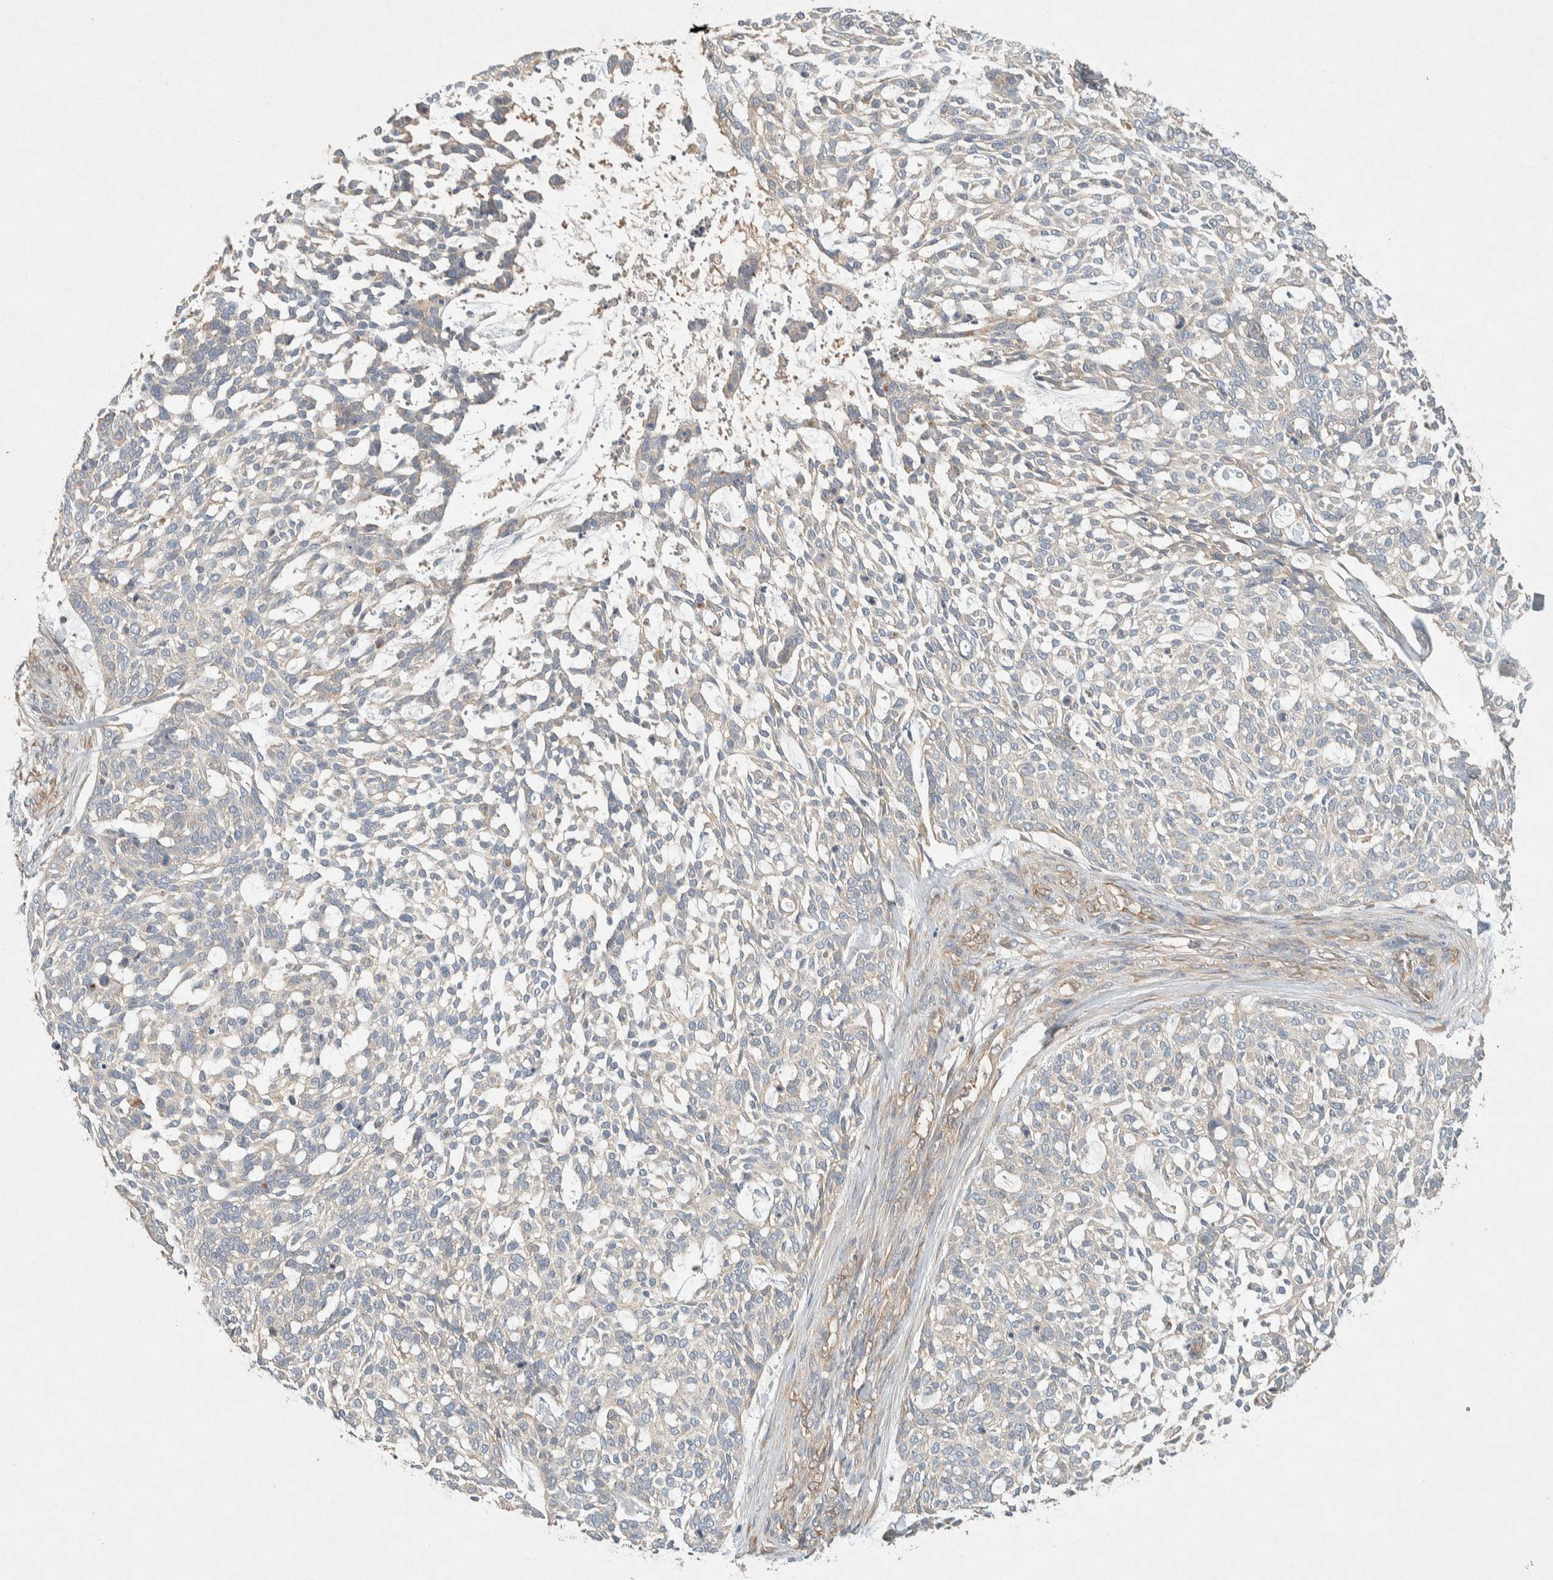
{"staining": {"intensity": "weak", "quantity": "25%-75%", "location": "cytoplasmic/membranous"}, "tissue": "skin cancer", "cell_type": "Tumor cells", "image_type": "cancer", "snomed": [{"axis": "morphology", "description": "Basal cell carcinoma"}, {"axis": "topography", "description": "Skin"}], "caption": "Protein expression analysis of human basal cell carcinoma (skin) reveals weak cytoplasmic/membranous positivity in about 25%-75% of tumor cells.", "gene": "PXK", "patient": {"sex": "female", "age": 64}}